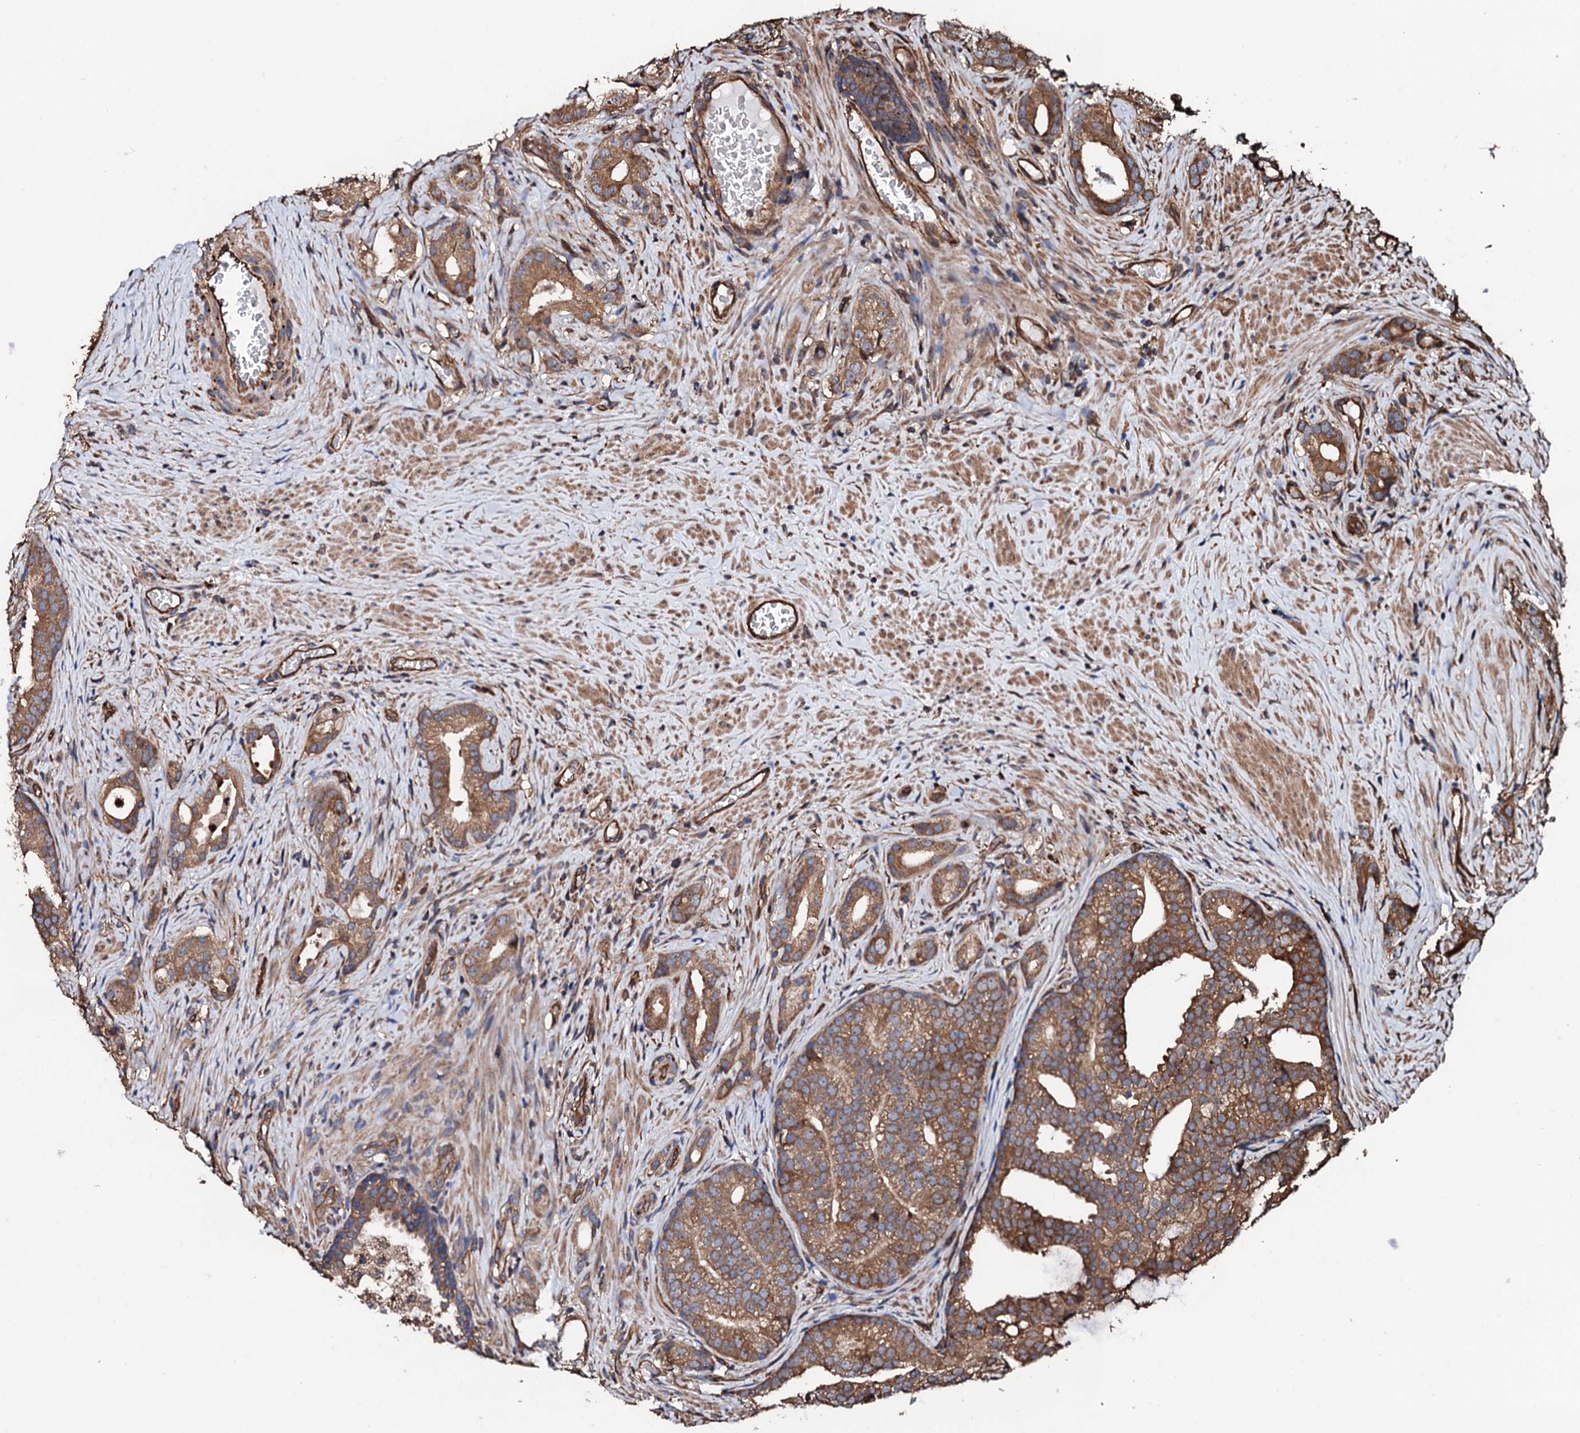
{"staining": {"intensity": "moderate", "quantity": ">75%", "location": "cytoplasmic/membranous"}, "tissue": "prostate cancer", "cell_type": "Tumor cells", "image_type": "cancer", "snomed": [{"axis": "morphology", "description": "Adenocarcinoma, Low grade"}, {"axis": "topography", "description": "Prostate"}], "caption": "A histopathology image of human prostate cancer stained for a protein reveals moderate cytoplasmic/membranous brown staining in tumor cells. (brown staining indicates protein expression, while blue staining denotes nuclei).", "gene": "CKAP5", "patient": {"sex": "male", "age": 71}}